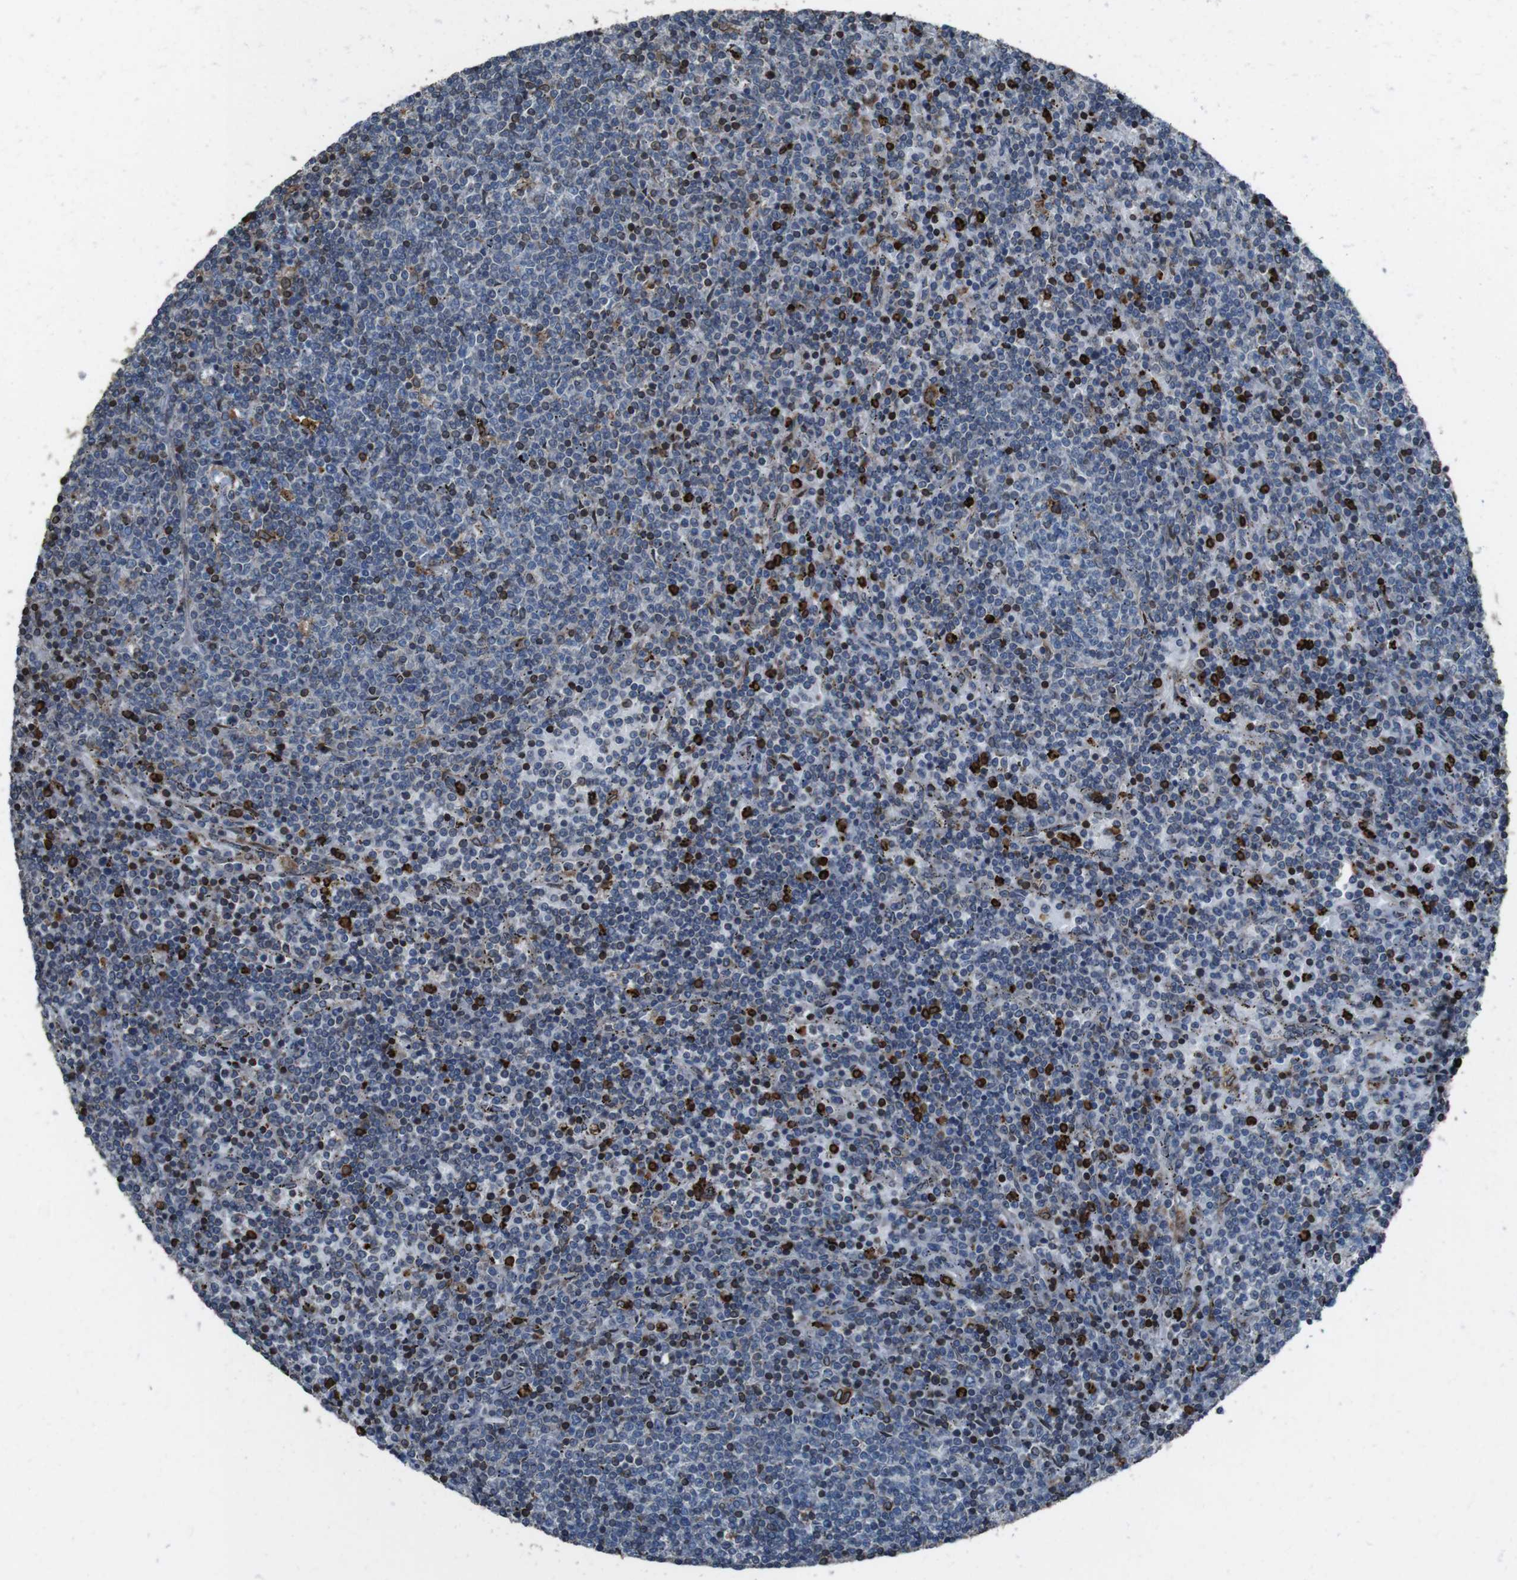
{"staining": {"intensity": "moderate", "quantity": "25%-75%", "location": "cytoplasmic/membranous"}, "tissue": "lymphoma", "cell_type": "Tumor cells", "image_type": "cancer", "snomed": [{"axis": "morphology", "description": "Malignant lymphoma, non-Hodgkin's type, Low grade"}, {"axis": "topography", "description": "Spleen"}], "caption": "Moderate cytoplasmic/membranous expression for a protein is appreciated in about 25%-75% of tumor cells of lymphoma using immunohistochemistry (IHC).", "gene": "APMAP", "patient": {"sex": "female", "age": 50}}